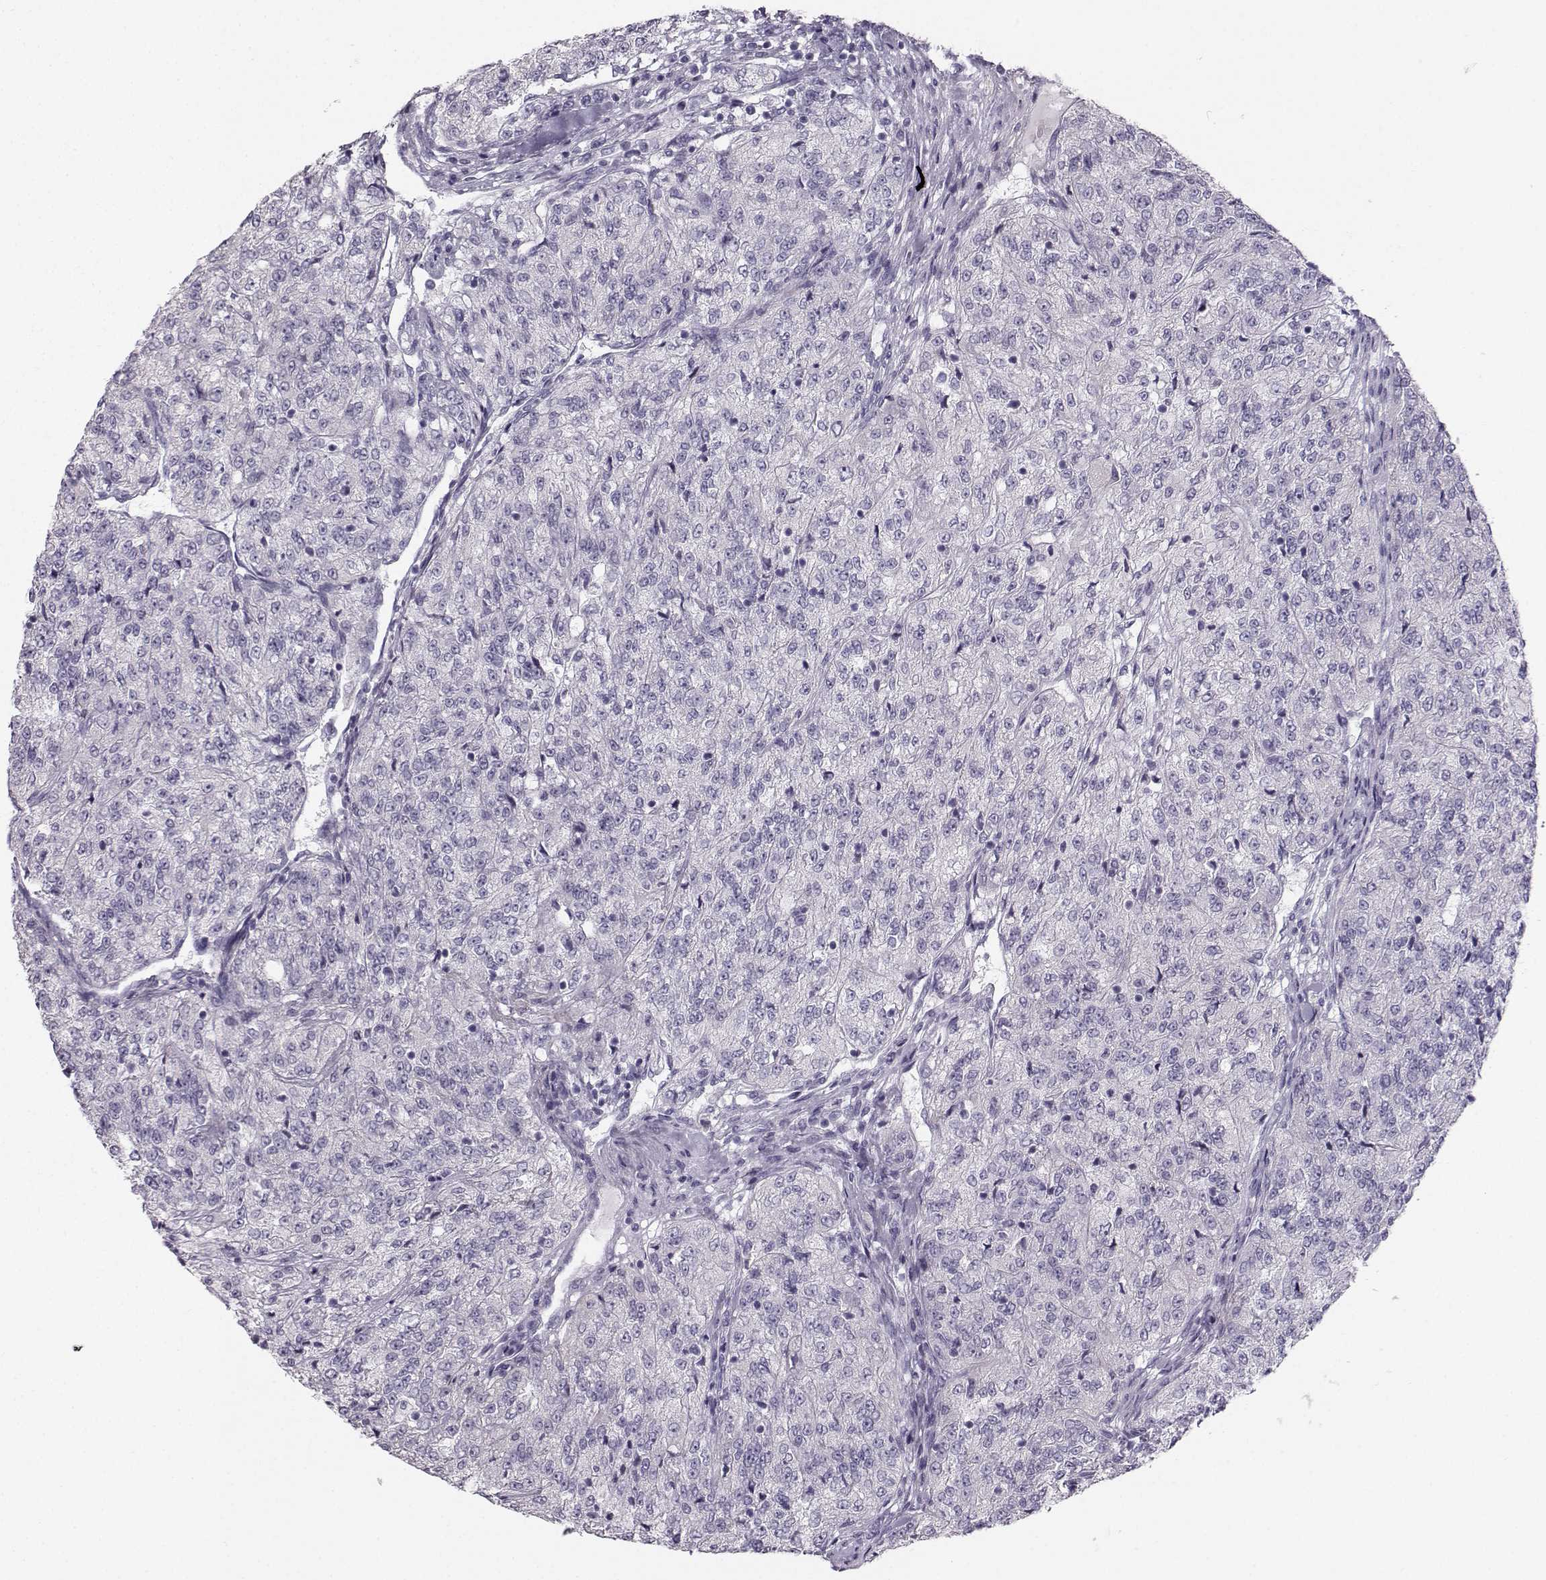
{"staining": {"intensity": "negative", "quantity": "none", "location": "none"}, "tissue": "renal cancer", "cell_type": "Tumor cells", "image_type": "cancer", "snomed": [{"axis": "morphology", "description": "Adenocarcinoma, NOS"}, {"axis": "topography", "description": "Kidney"}], "caption": "Tumor cells show no significant protein staining in renal adenocarcinoma.", "gene": "CASR", "patient": {"sex": "female", "age": 63}}